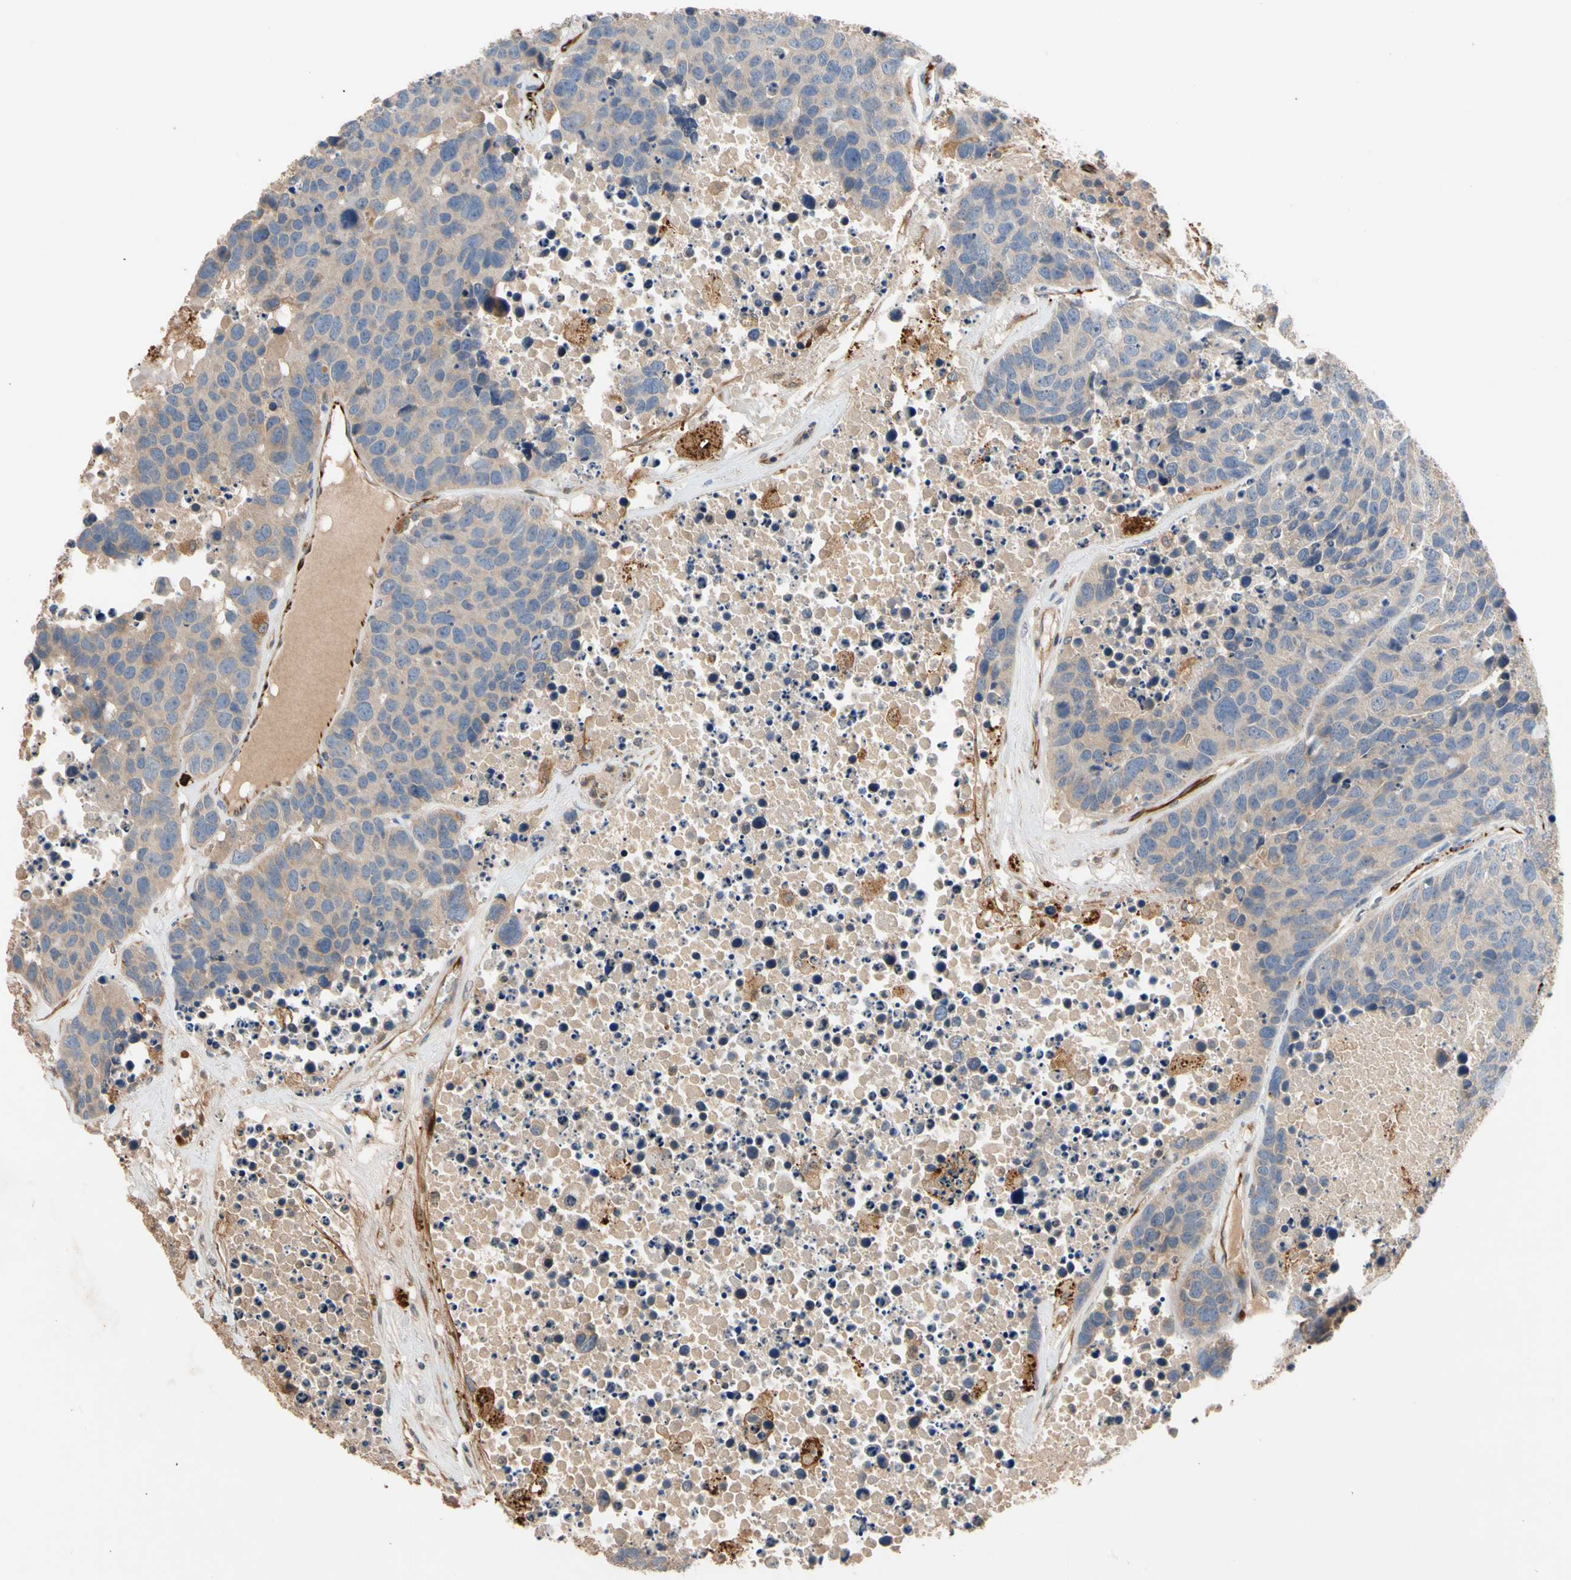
{"staining": {"intensity": "weak", "quantity": ">75%", "location": "cytoplasmic/membranous"}, "tissue": "carcinoid", "cell_type": "Tumor cells", "image_type": "cancer", "snomed": [{"axis": "morphology", "description": "Carcinoid, malignant, NOS"}, {"axis": "topography", "description": "Lung"}], "caption": "Carcinoid (malignant) was stained to show a protein in brown. There is low levels of weak cytoplasmic/membranous positivity in approximately >75% of tumor cells.", "gene": "FGD6", "patient": {"sex": "male", "age": 60}}